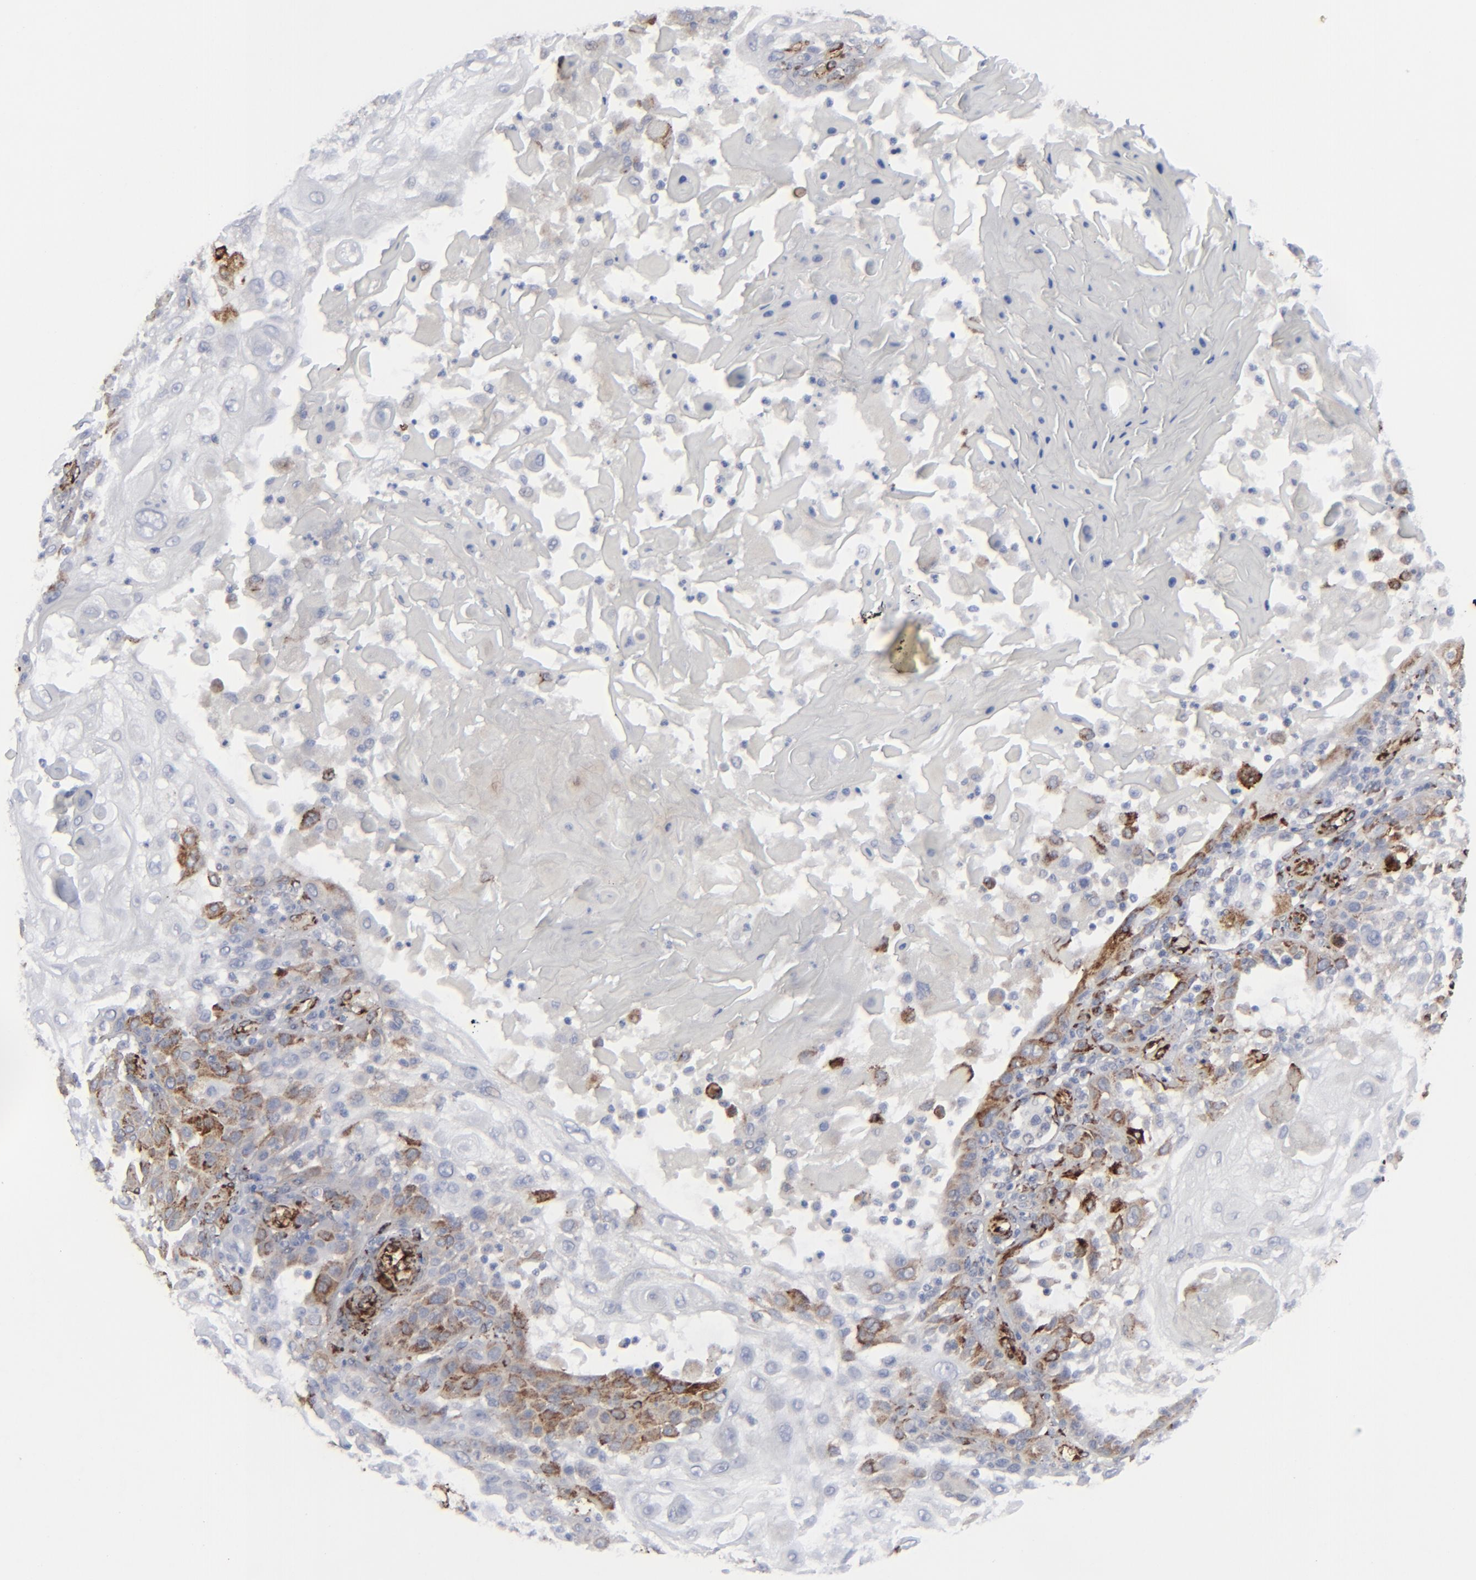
{"staining": {"intensity": "negative", "quantity": "none", "location": "none"}, "tissue": "skin cancer", "cell_type": "Tumor cells", "image_type": "cancer", "snomed": [{"axis": "morphology", "description": "Squamous cell carcinoma, NOS"}, {"axis": "topography", "description": "Skin"}], "caption": "High magnification brightfield microscopy of skin cancer stained with DAB (3,3'-diaminobenzidine) (brown) and counterstained with hematoxylin (blue): tumor cells show no significant positivity.", "gene": "SPARC", "patient": {"sex": "female", "age": 89}}